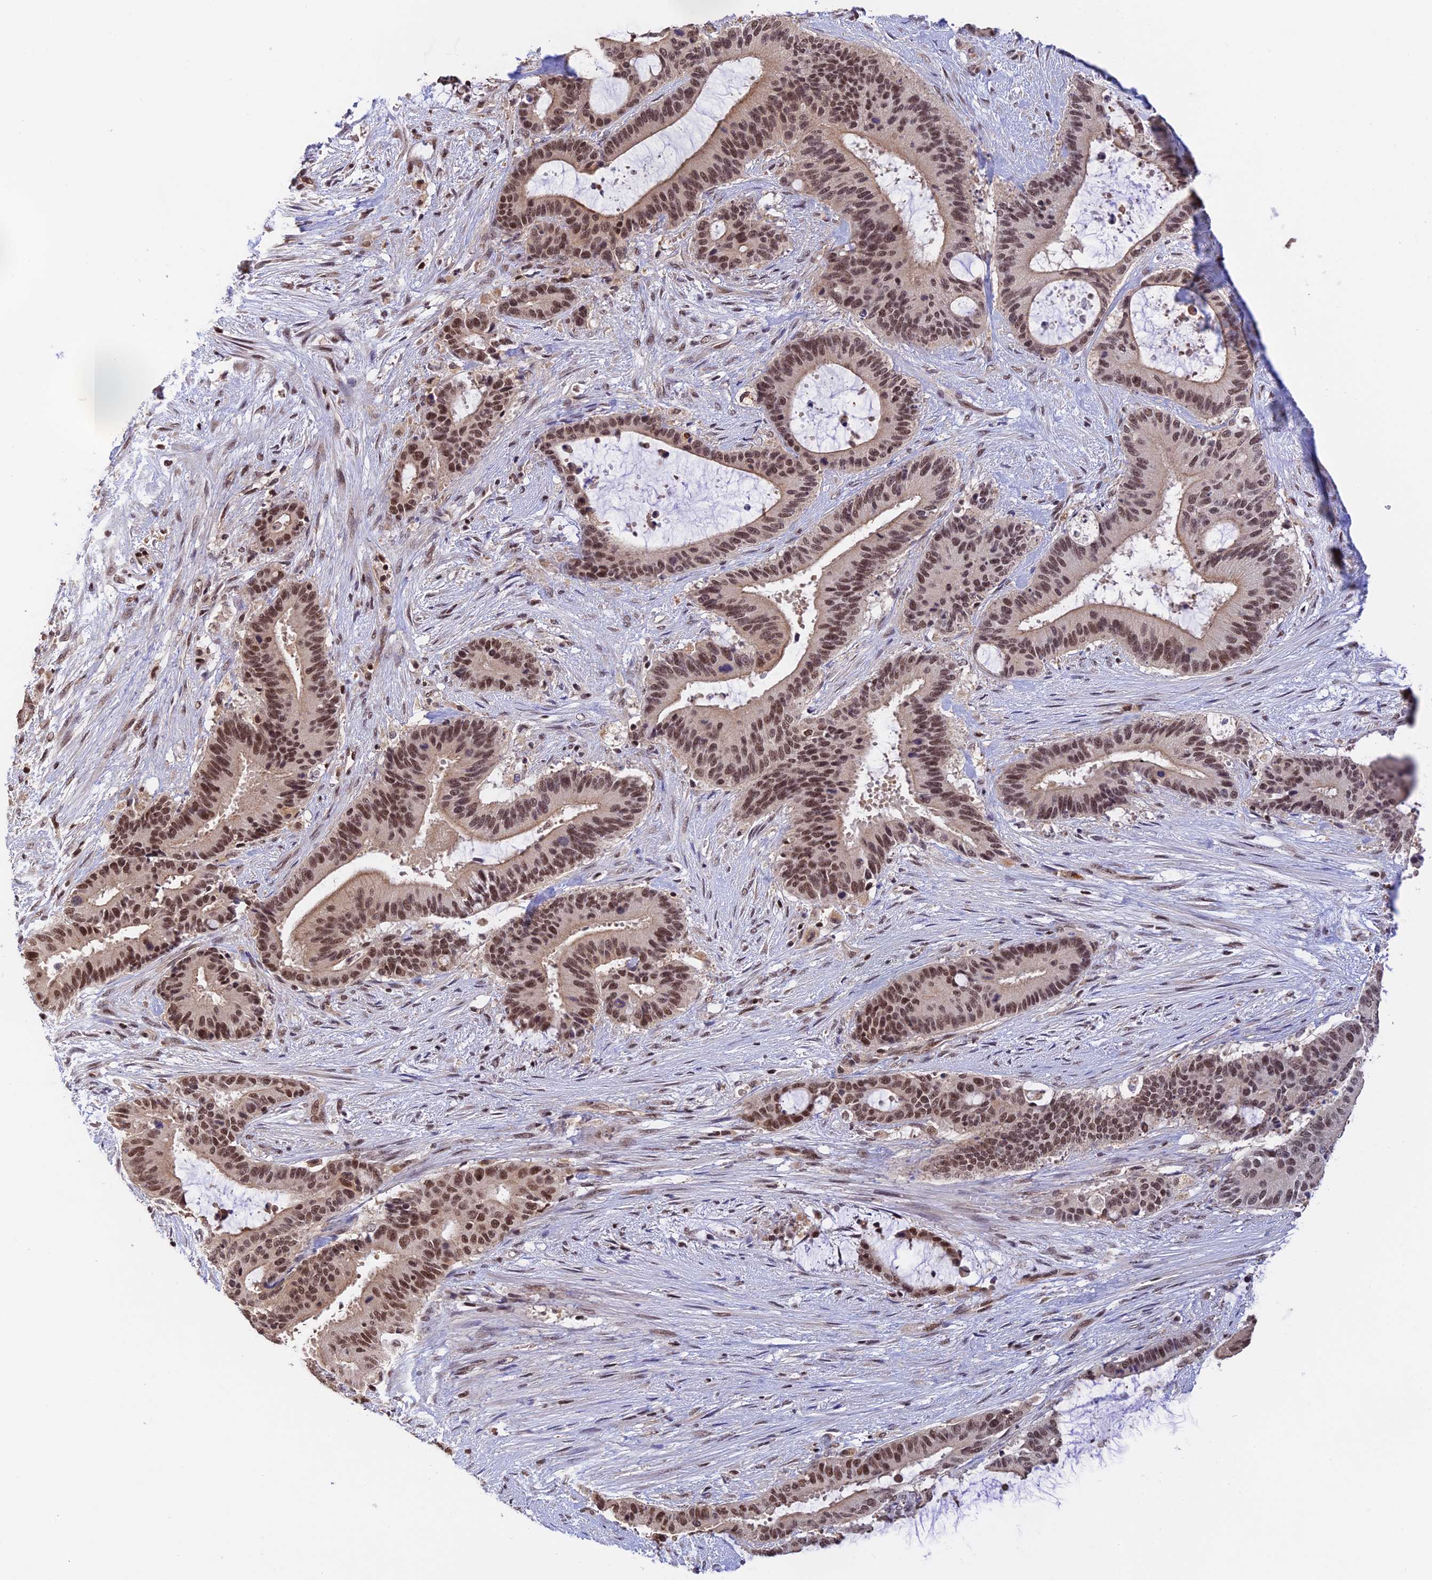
{"staining": {"intensity": "moderate", "quantity": ">75%", "location": "nuclear"}, "tissue": "liver cancer", "cell_type": "Tumor cells", "image_type": "cancer", "snomed": [{"axis": "morphology", "description": "Normal tissue, NOS"}, {"axis": "morphology", "description": "Cholangiocarcinoma"}, {"axis": "topography", "description": "Liver"}, {"axis": "topography", "description": "Peripheral nerve tissue"}], "caption": "Immunohistochemistry micrograph of neoplastic tissue: liver cholangiocarcinoma stained using immunohistochemistry (IHC) demonstrates medium levels of moderate protein expression localized specifically in the nuclear of tumor cells, appearing as a nuclear brown color.", "gene": "THAP11", "patient": {"sex": "female", "age": 73}}